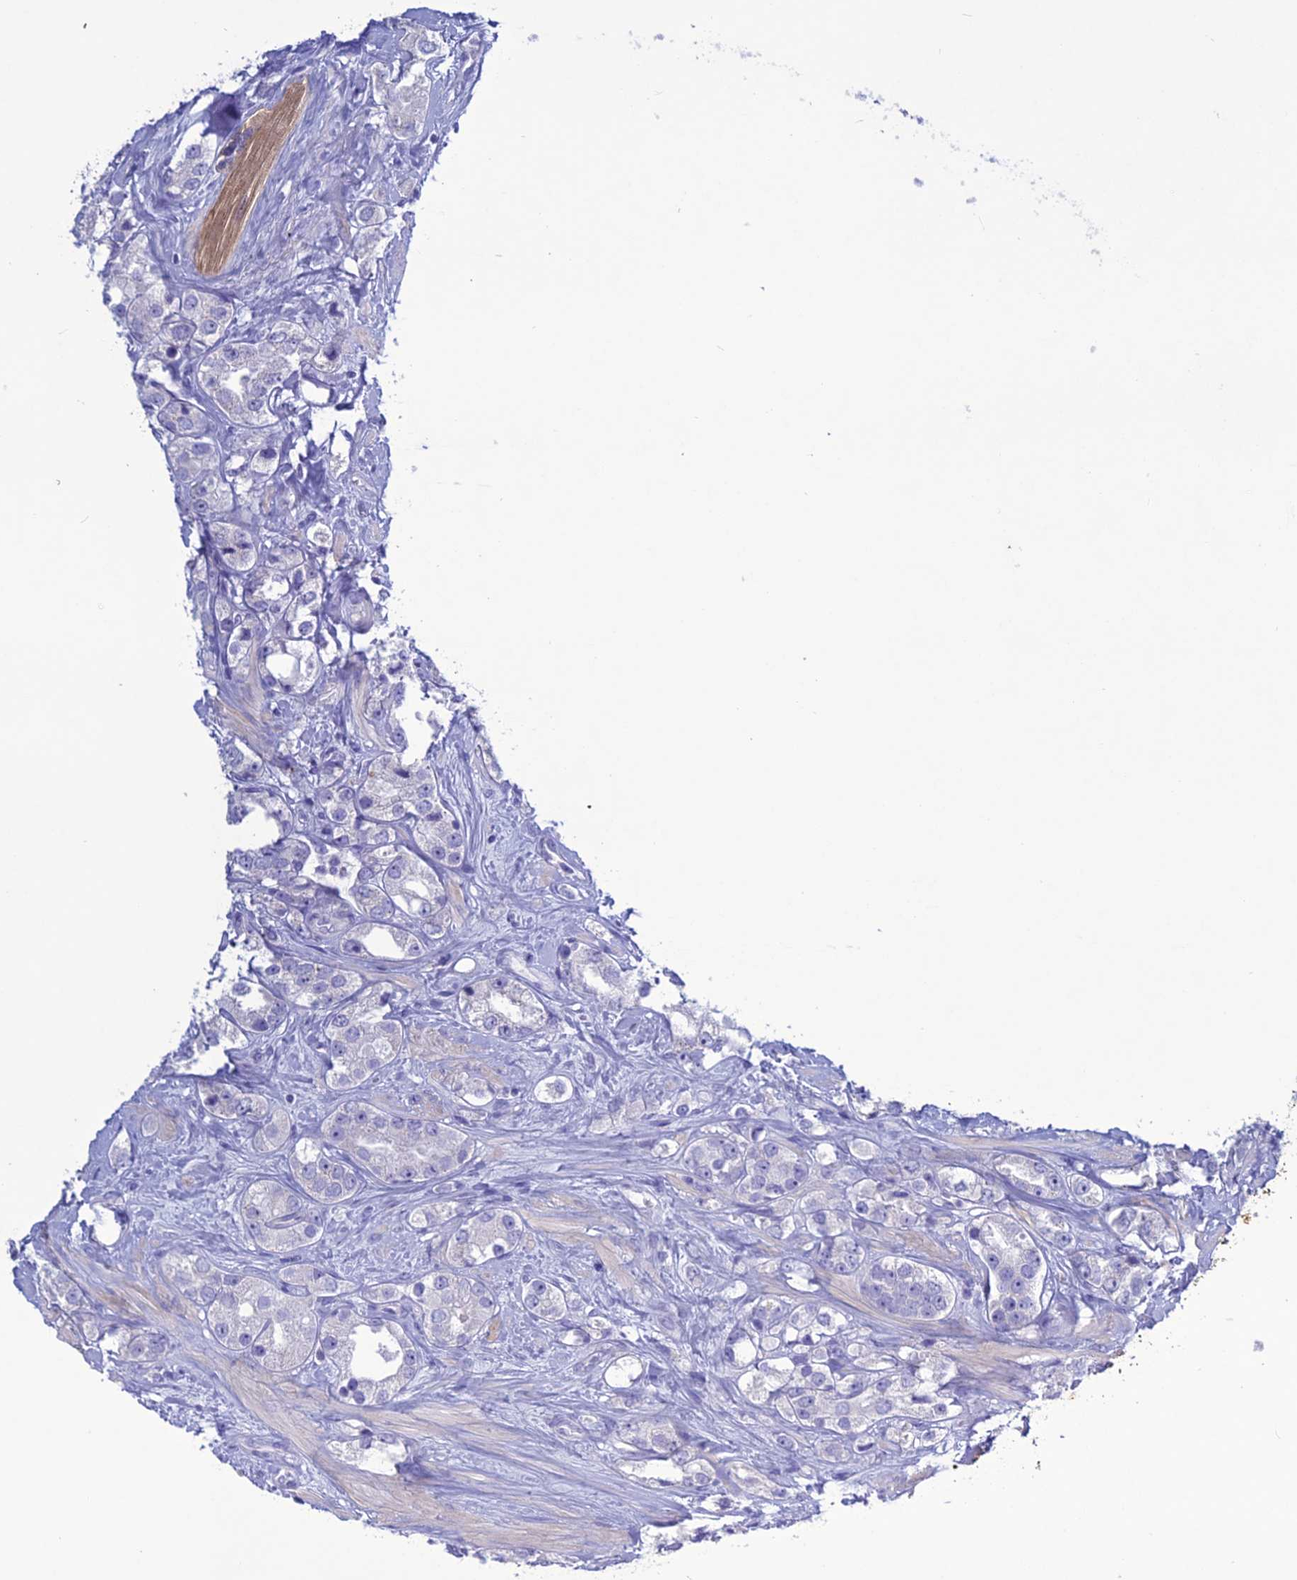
{"staining": {"intensity": "negative", "quantity": "none", "location": "none"}, "tissue": "prostate cancer", "cell_type": "Tumor cells", "image_type": "cancer", "snomed": [{"axis": "morphology", "description": "Adenocarcinoma, NOS"}, {"axis": "topography", "description": "Prostate"}], "caption": "Immunohistochemistry photomicrograph of neoplastic tissue: prostate cancer (adenocarcinoma) stained with DAB reveals no significant protein staining in tumor cells. The staining is performed using DAB (3,3'-diaminobenzidine) brown chromogen with nuclei counter-stained in using hematoxylin.", "gene": "CLEC2L", "patient": {"sex": "male", "age": 79}}